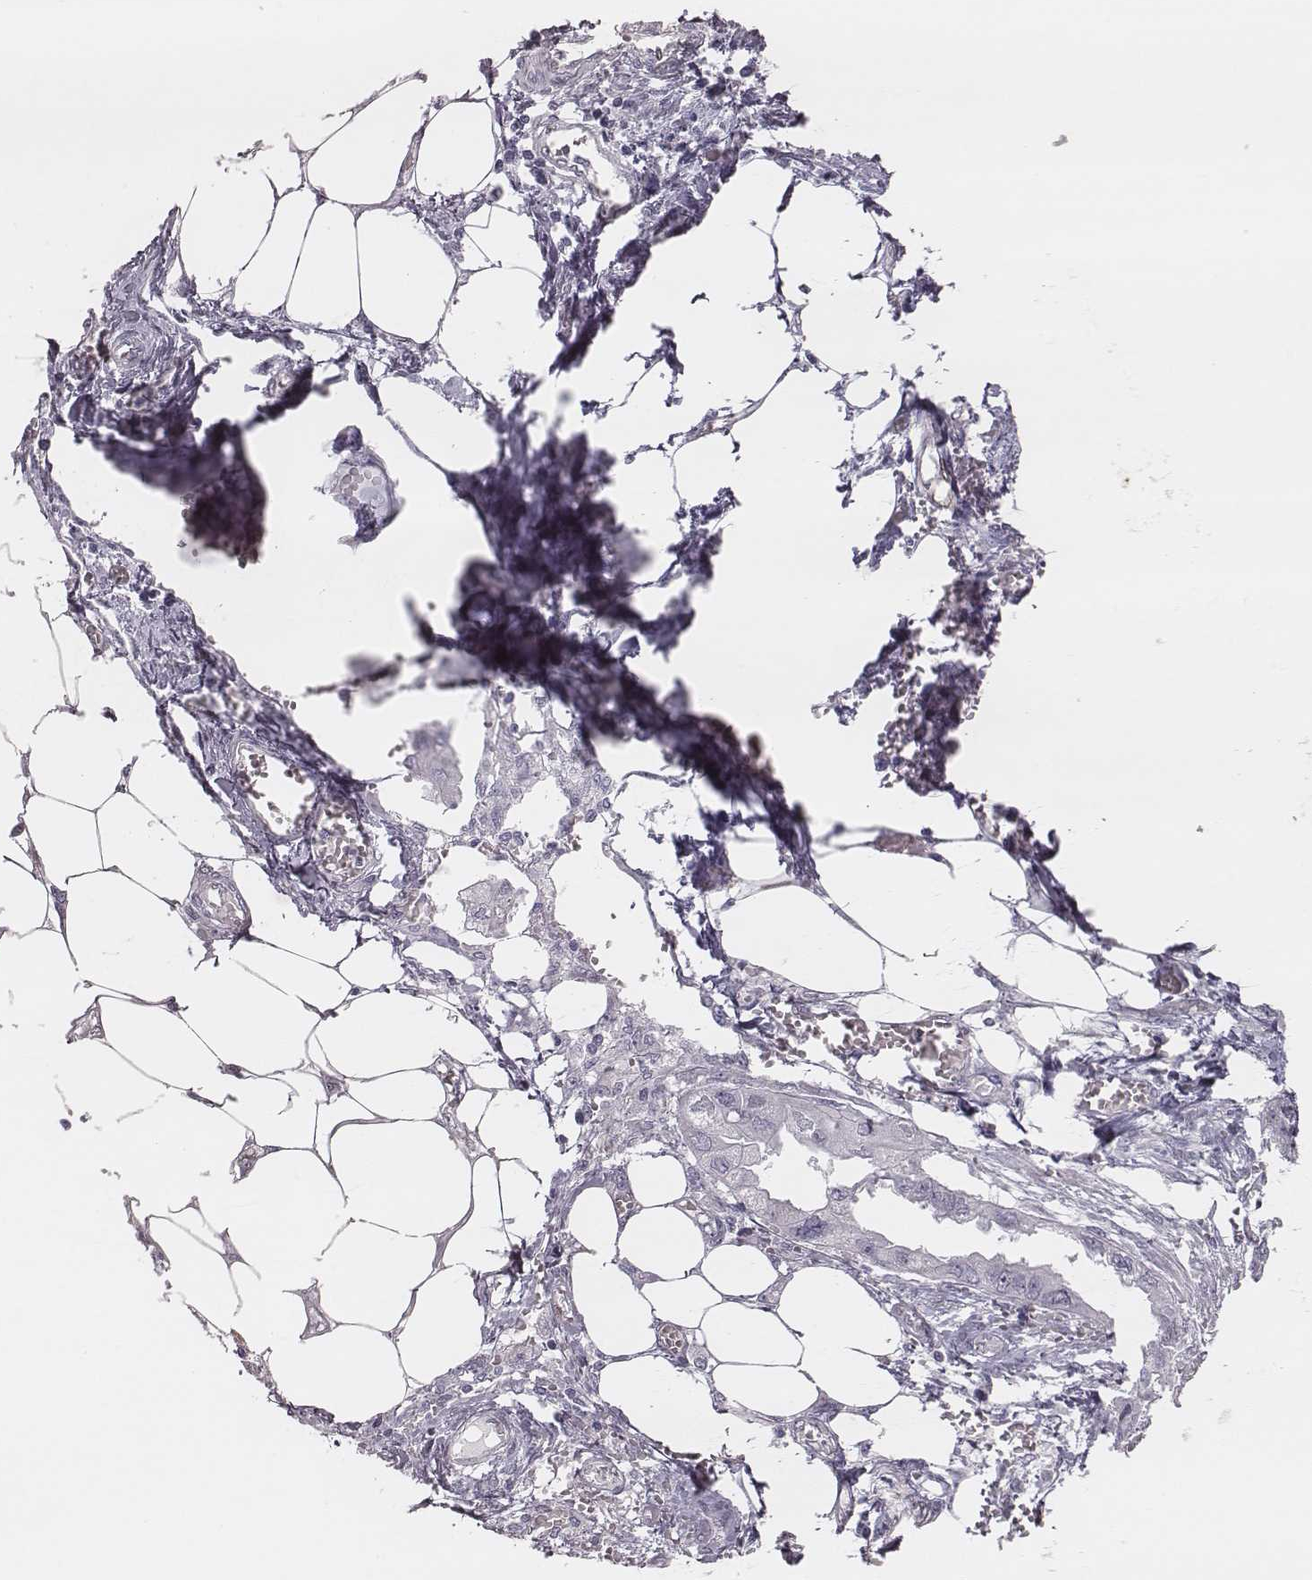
{"staining": {"intensity": "negative", "quantity": "none", "location": "none"}, "tissue": "endometrial cancer", "cell_type": "Tumor cells", "image_type": "cancer", "snomed": [{"axis": "morphology", "description": "Adenocarcinoma, NOS"}, {"axis": "morphology", "description": "Adenocarcinoma, metastatic, NOS"}, {"axis": "topography", "description": "Adipose tissue"}, {"axis": "topography", "description": "Endometrium"}], "caption": "Immunohistochemistry (IHC) image of neoplastic tissue: human endometrial metastatic adenocarcinoma stained with DAB reveals no significant protein expression in tumor cells.", "gene": "ADGRF4", "patient": {"sex": "female", "age": 67}}